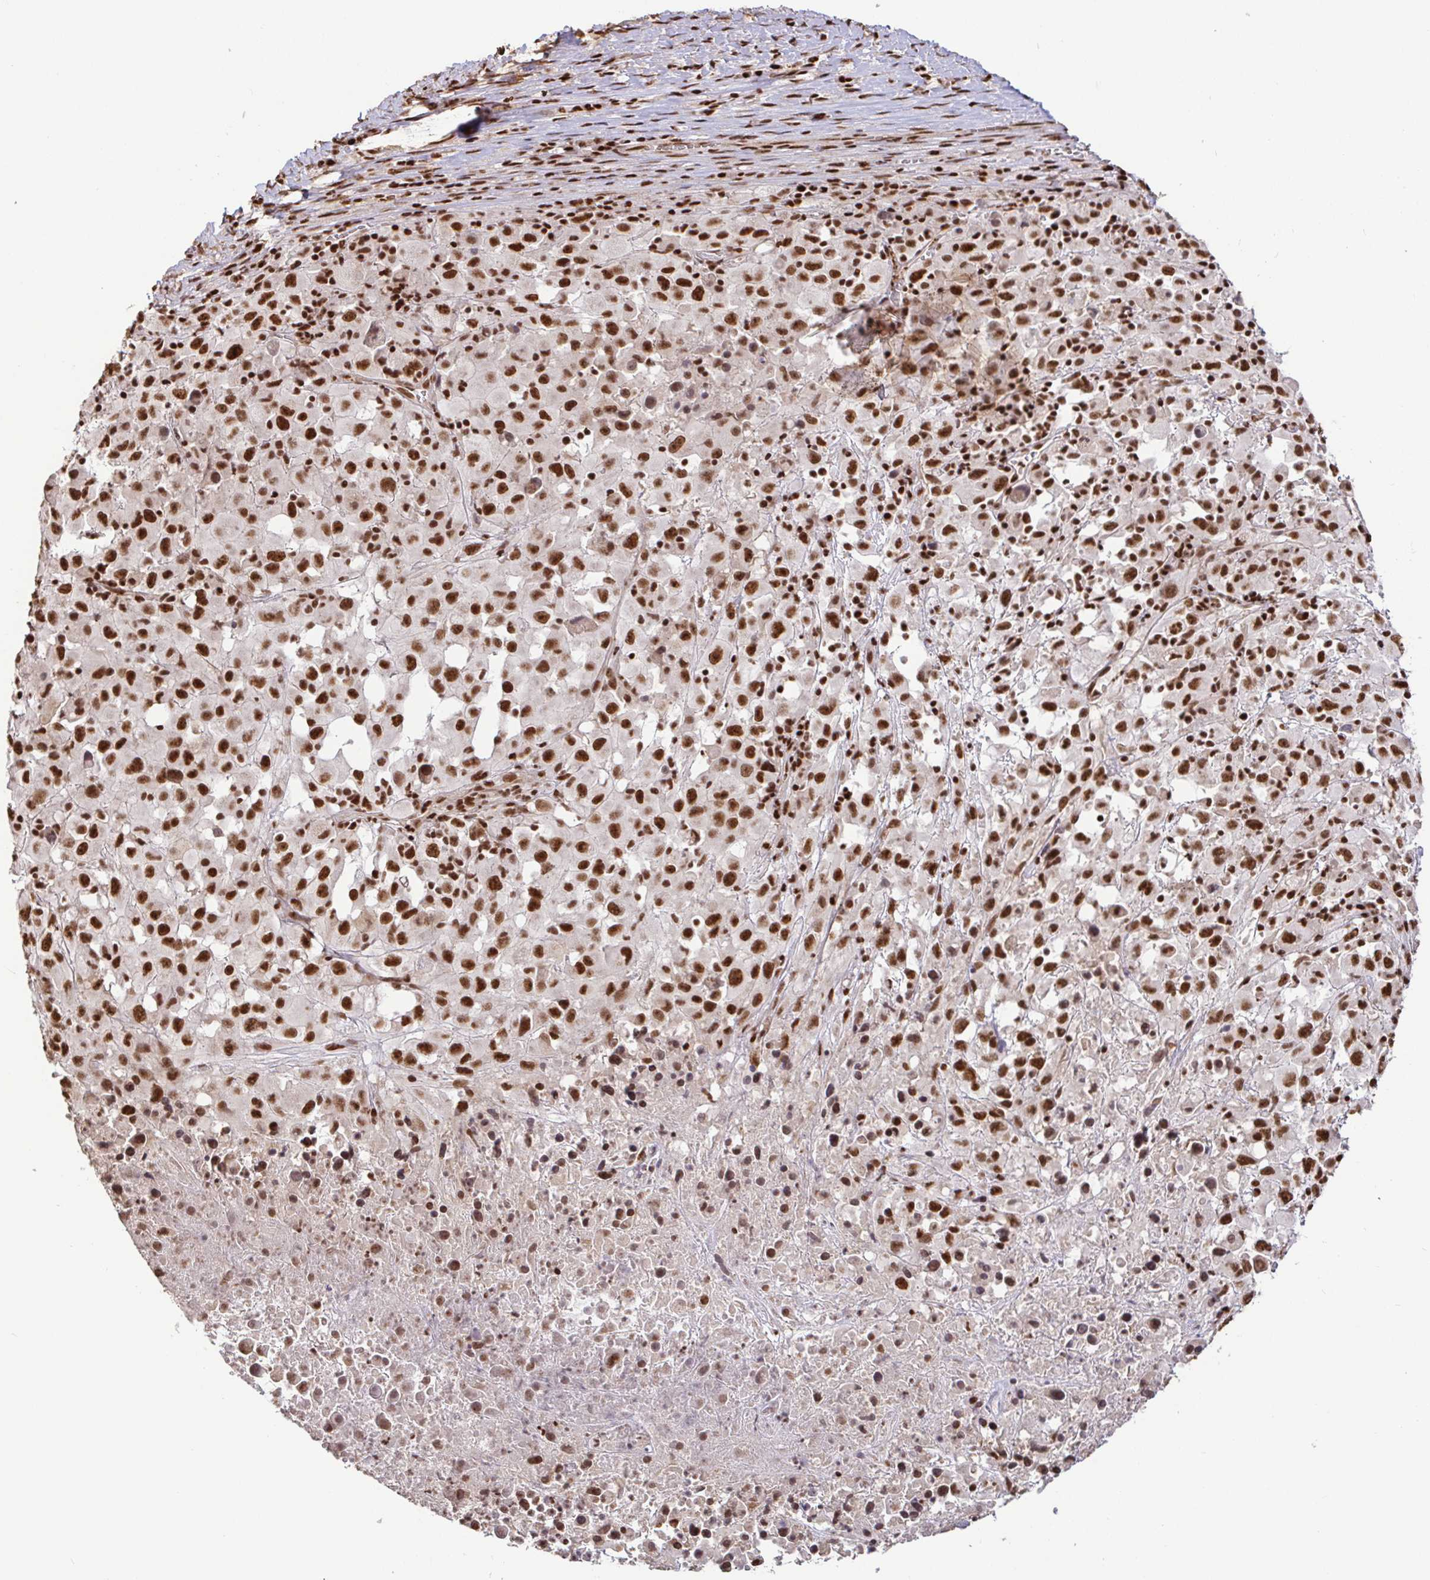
{"staining": {"intensity": "strong", "quantity": ">75%", "location": "nuclear"}, "tissue": "melanoma", "cell_type": "Tumor cells", "image_type": "cancer", "snomed": [{"axis": "morphology", "description": "Malignant melanoma, Metastatic site"}, {"axis": "topography", "description": "Soft tissue"}], "caption": "Immunohistochemistry micrograph of neoplastic tissue: human melanoma stained using immunohistochemistry (IHC) shows high levels of strong protein expression localized specifically in the nuclear of tumor cells, appearing as a nuclear brown color.", "gene": "SP3", "patient": {"sex": "male", "age": 50}}